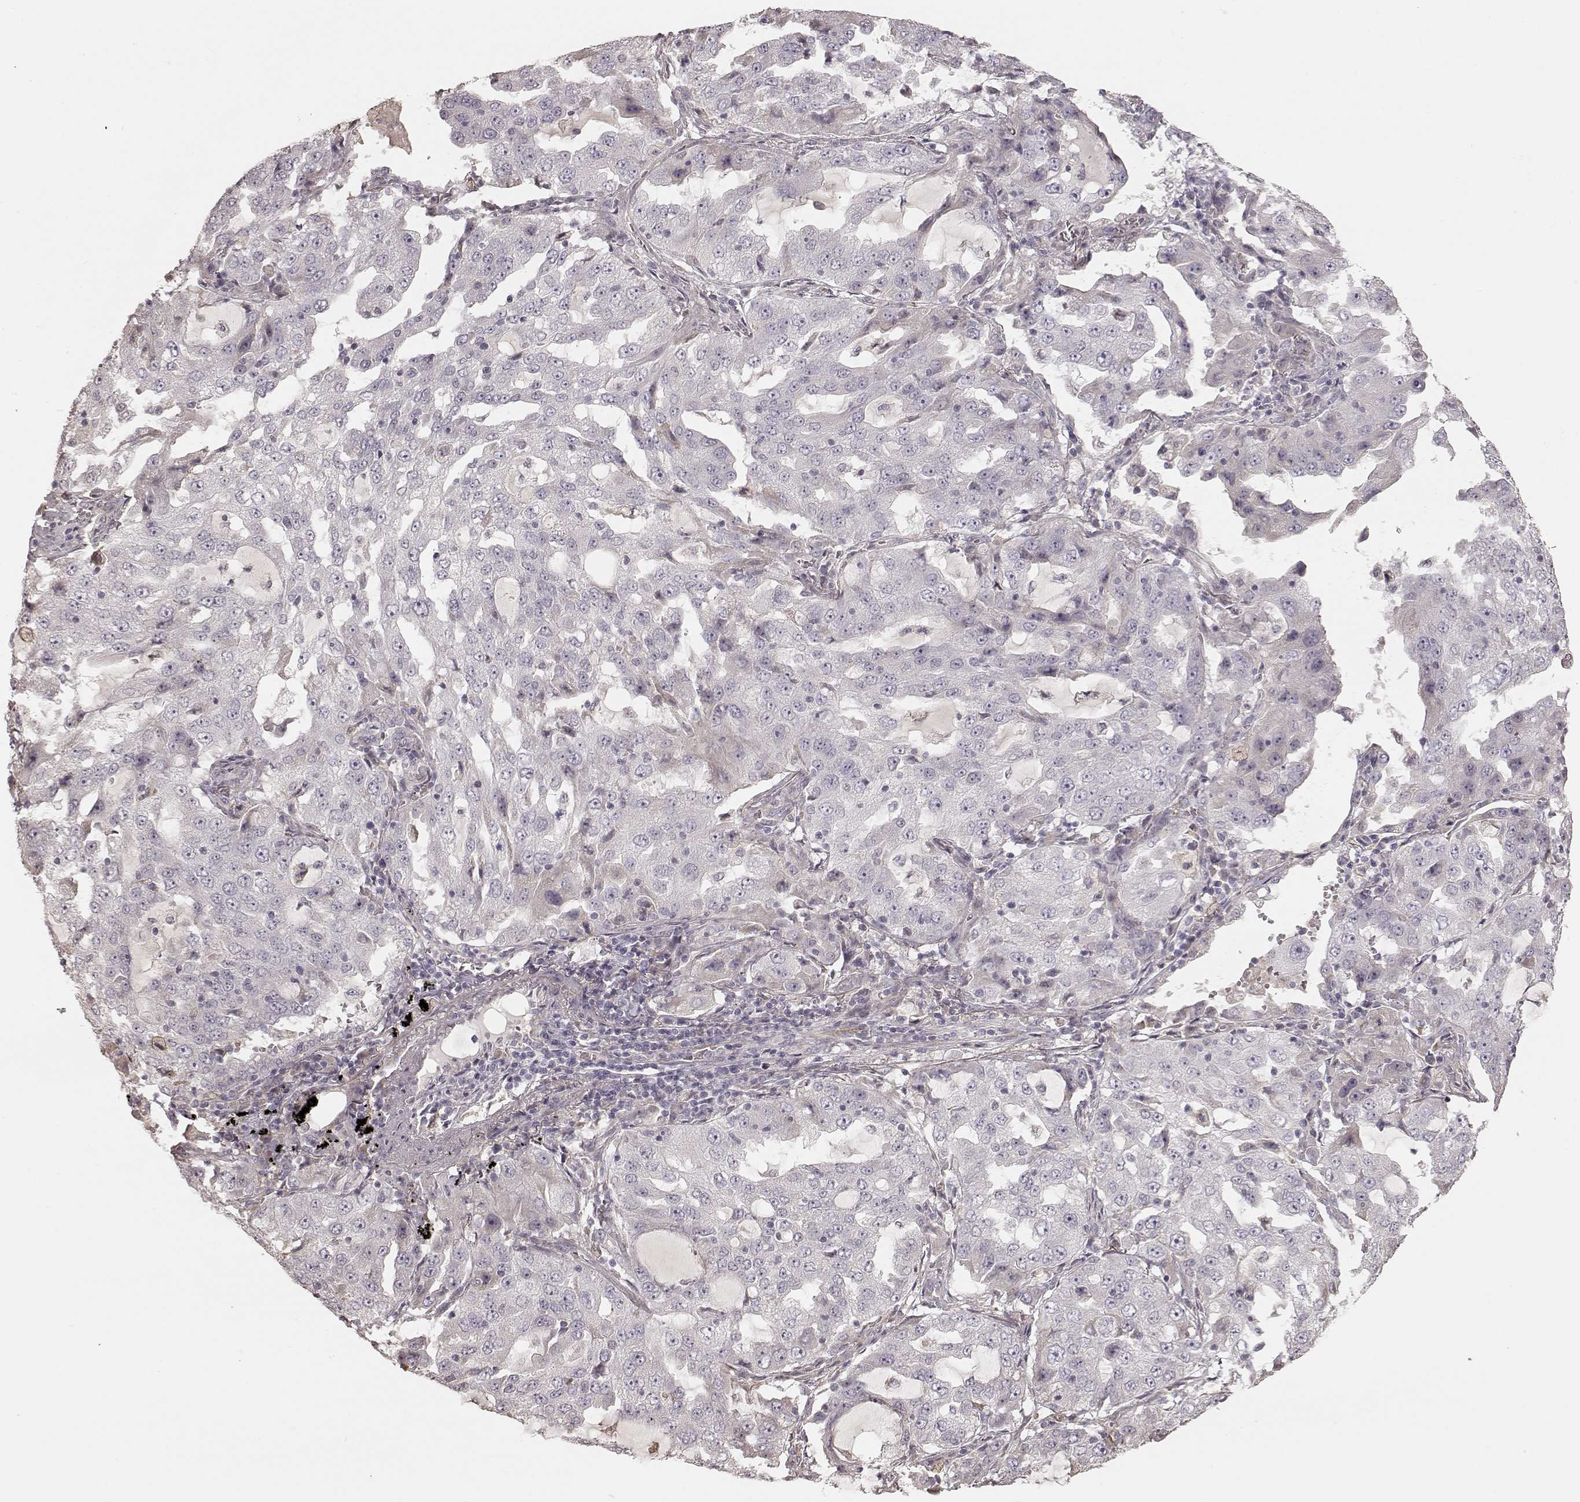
{"staining": {"intensity": "negative", "quantity": "none", "location": "none"}, "tissue": "lung cancer", "cell_type": "Tumor cells", "image_type": "cancer", "snomed": [{"axis": "morphology", "description": "Adenocarcinoma, NOS"}, {"axis": "topography", "description": "Lung"}], "caption": "Lung adenocarcinoma was stained to show a protein in brown. There is no significant staining in tumor cells.", "gene": "KCNJ9", "patient": {"sex": "female", "age": 61}}